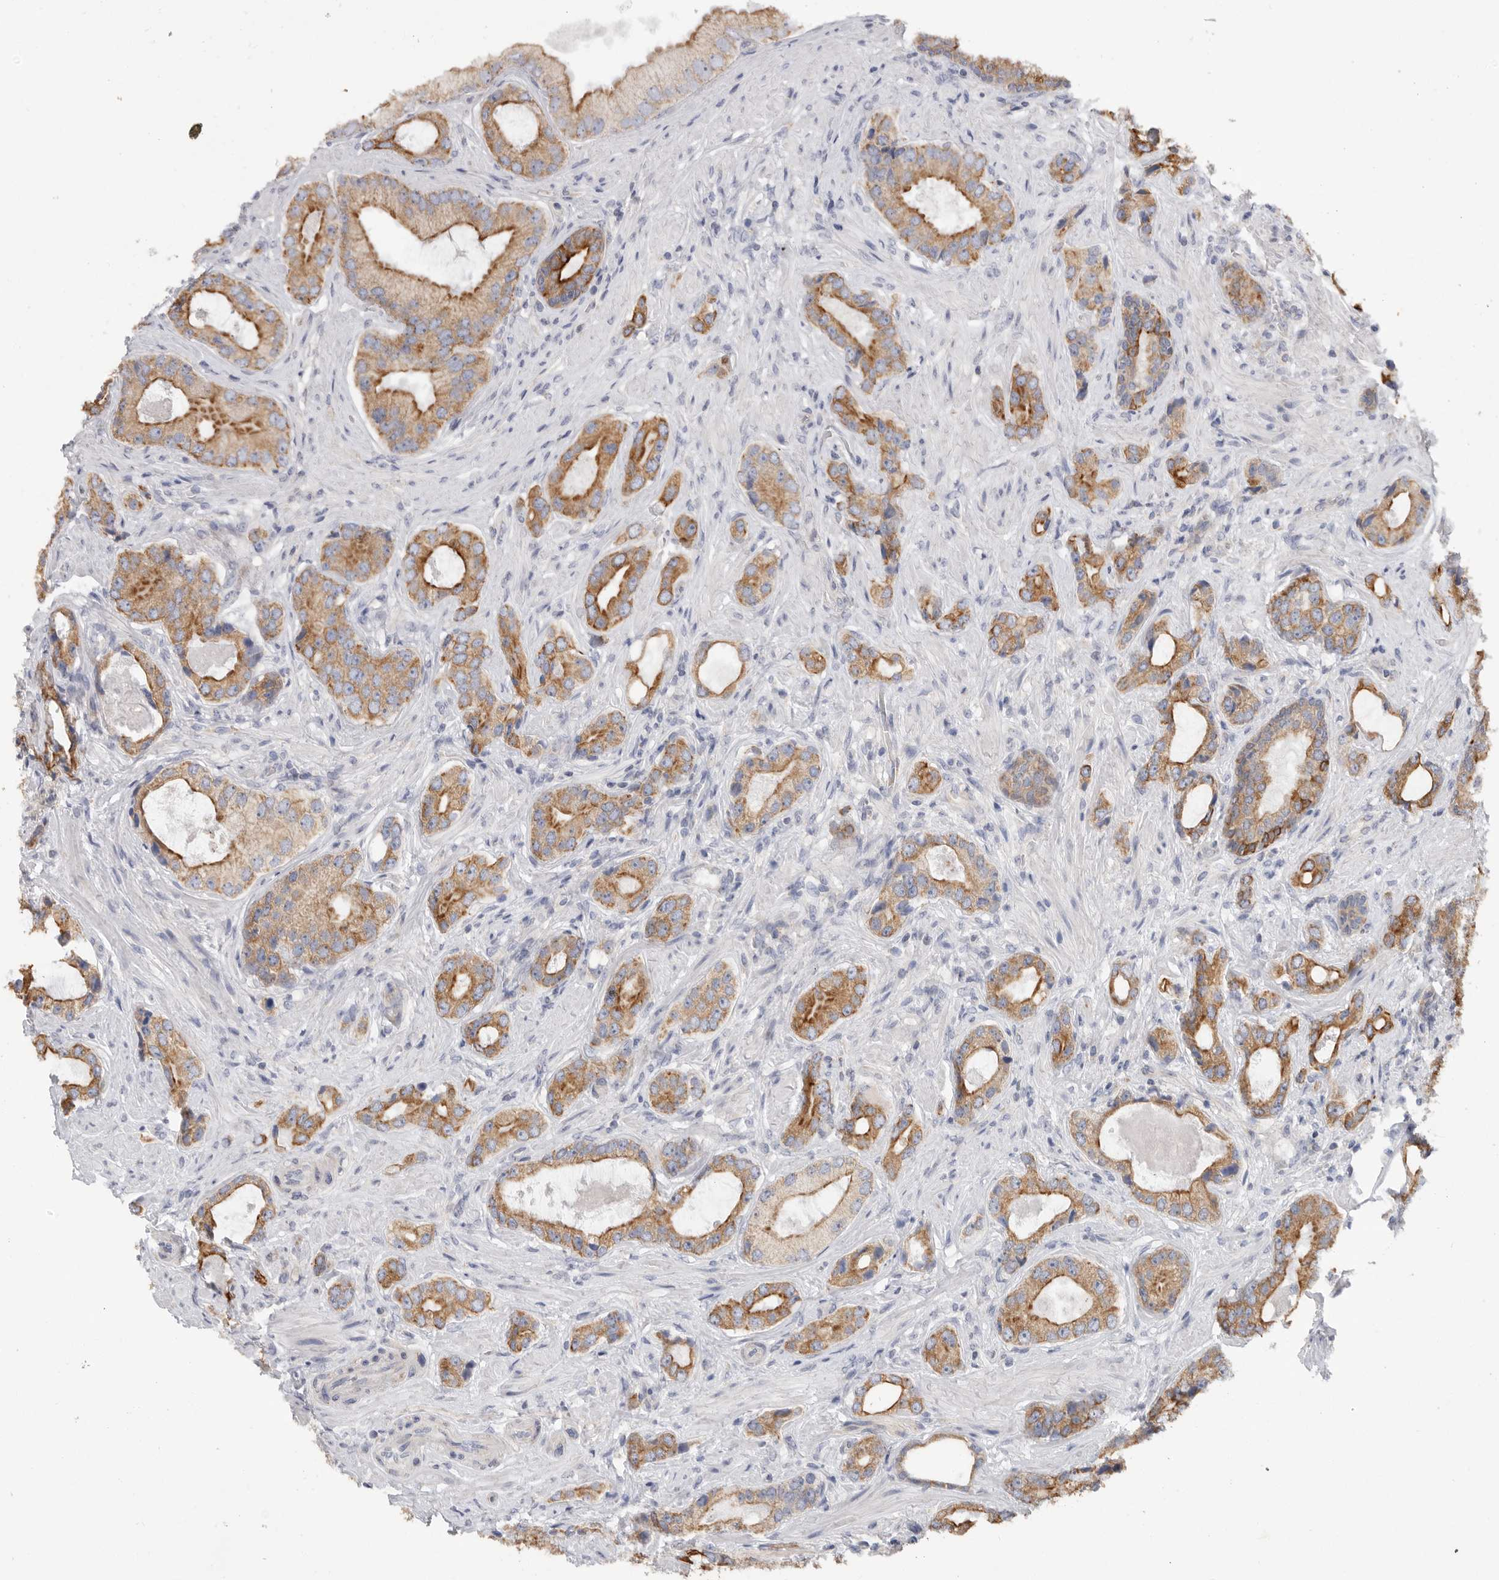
{"staining": {"intensity": "moderate", "quantity": ">75%", "location": "cytoplasmic/membranous"}, "tissue": "prostate cancer", "cell_type": "Tumor cells", "image_type": "cancer", "snomed": [{"axis": "morphology", "description": "Normal tissue, NOS"}, {"axis": "morphology", "description": "Adenocarcinoma, High grade"}, {"axis": "topography", "description": "Prostate"}, {"axis": "topography", "description": "Peripheral nerve tissue"}], "caption": "Protein expression analysis of high-grade adenocarcinoma (prostate) shows moderate cytoplasmic/membranous expression in about >75% of tumor cells.", "gene": "MTFR1L", "patient": {"sex": "male", "age": 59}}